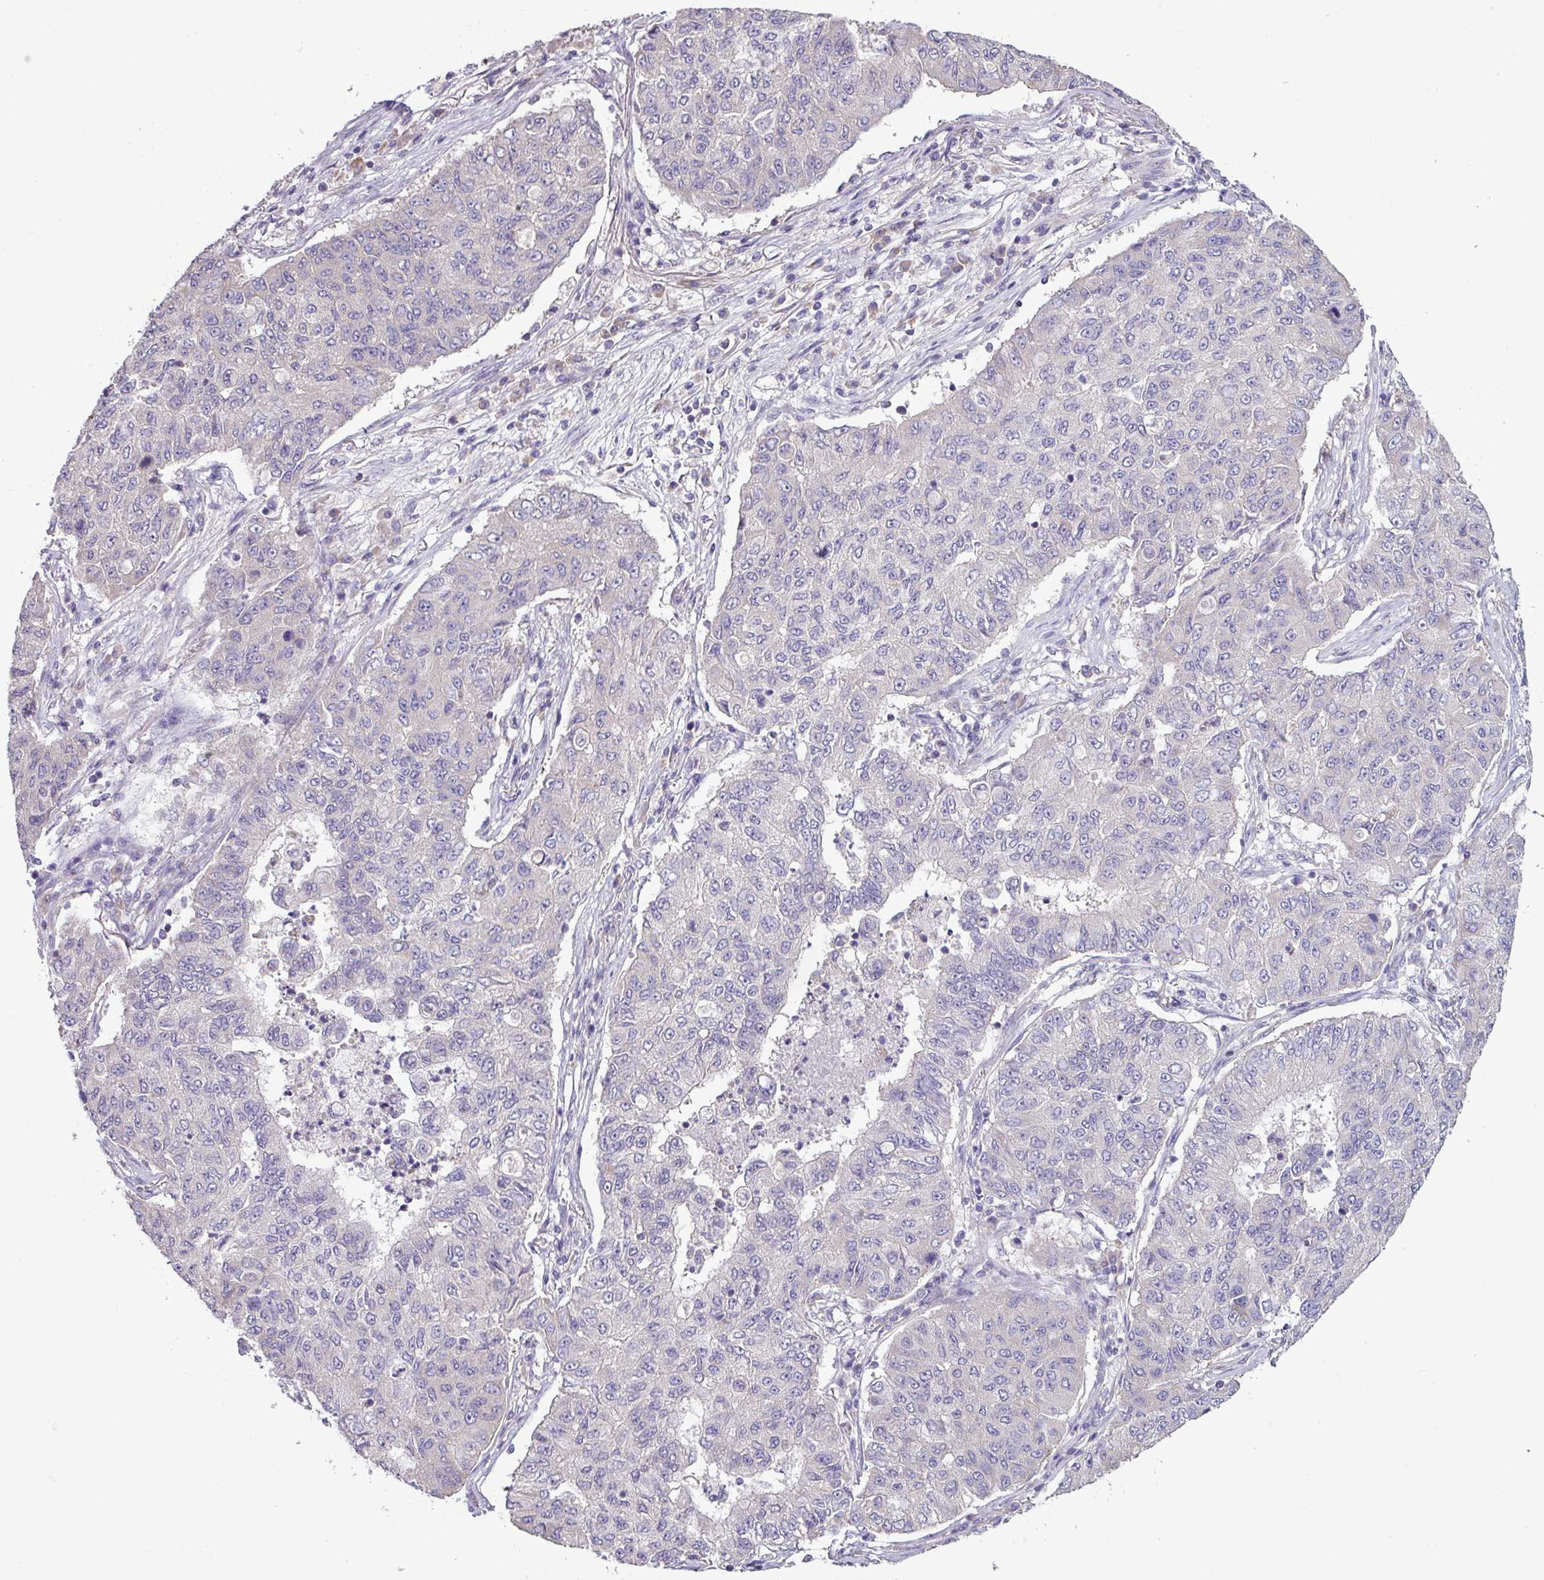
{"staining": {"intensity": "negative", "quantity": "none", "location": "none"}, "tissue": "lung cancer", "cell_type": "Tumor cells", "image_type": "cancer", "snomed": [{"axis": "morphology", "description": "Squamous cell carcinoma, NOS"}, {"axis": "topography", "description": "Lung"}], "caption": "This is an immunohistochemistry histopathology image of human lung cancer. There is no positivity in tumor cells.", "gene": "AGAP5", "patient": {"sex": "male", "age": 74}}